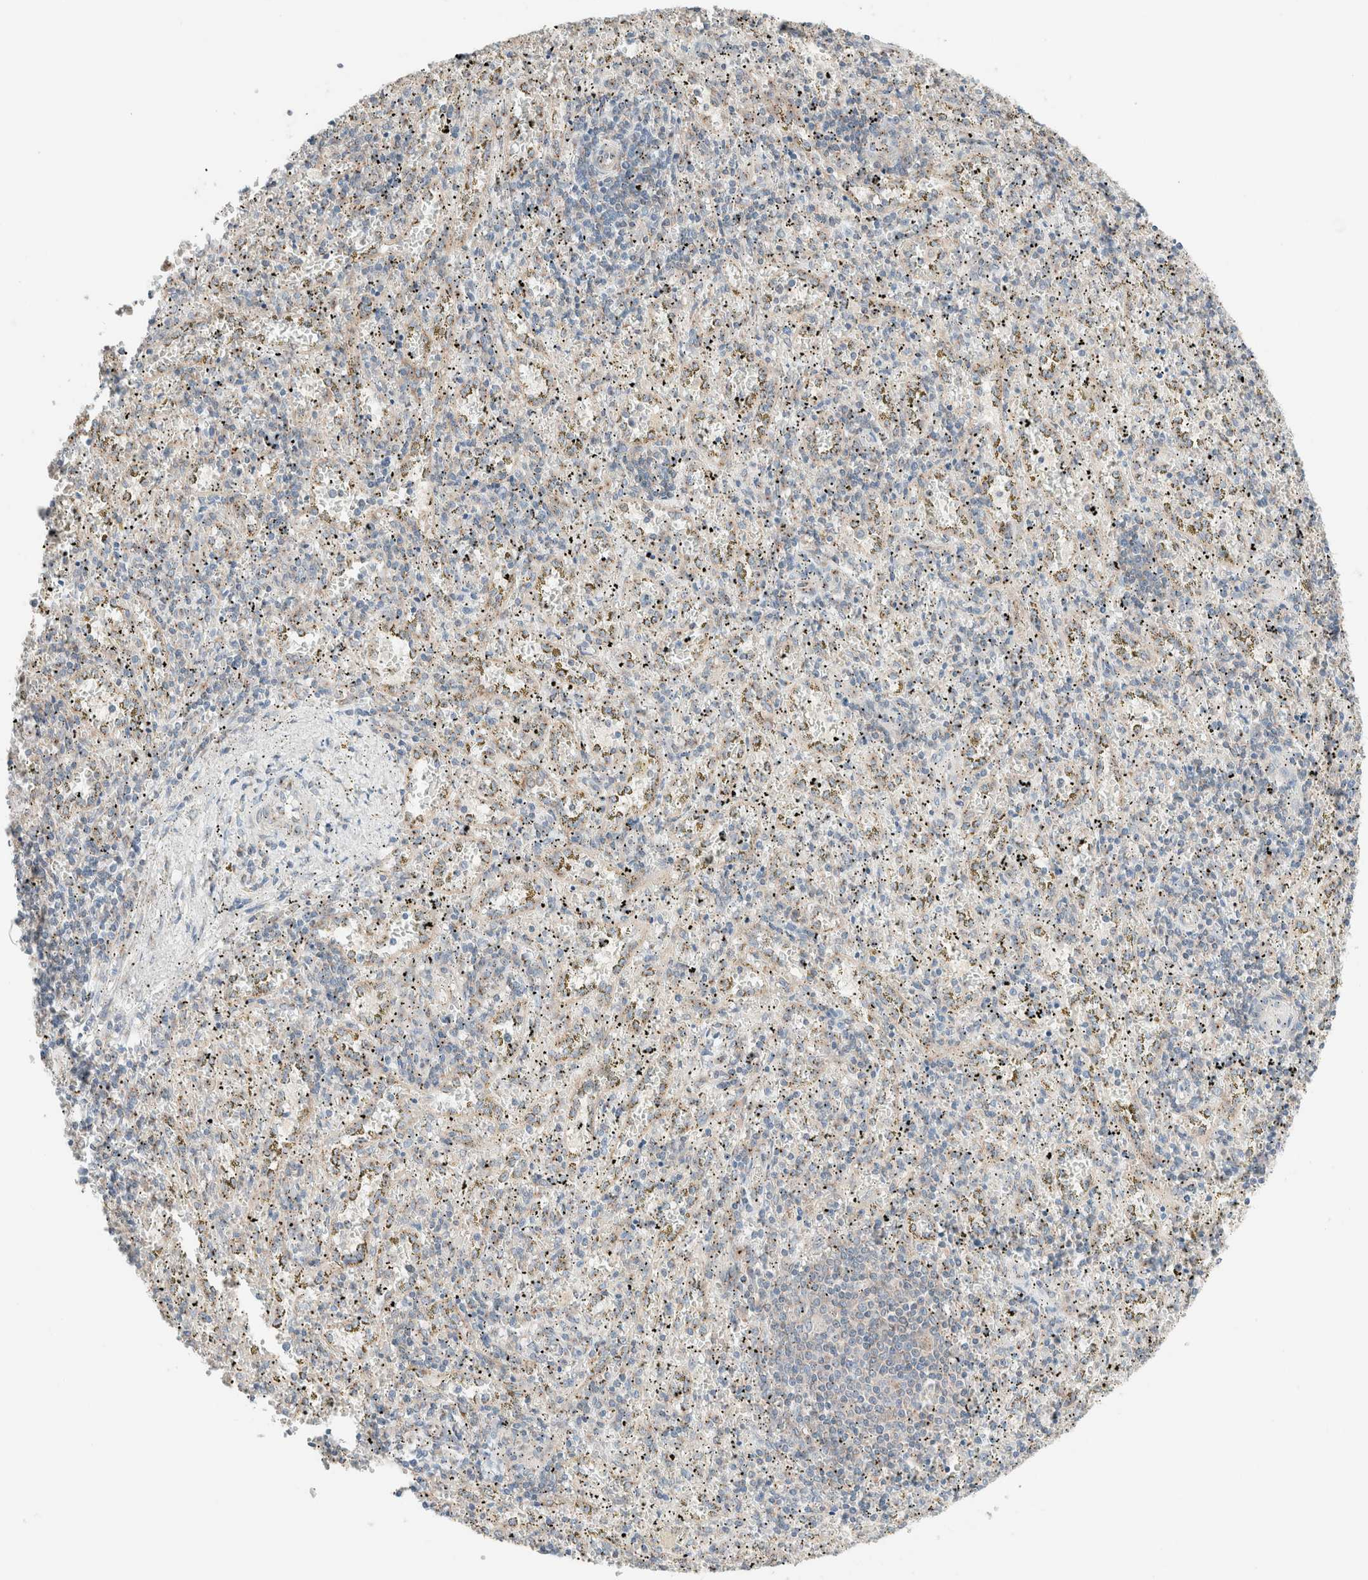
{"staining": {"intensity": "weak", "quantity": "<25%", "location": "cytoplasmic/membranous"}, "tissue": "spleen", "cell_type": "Cells in red pulp", "image_type": "normal", "snomed": [{"axis": "morphology", "description": "Normal tissue, NOS"}, {"axis": "topography", "description": "Spleen"}], "caption": "The immunohistochemistry image has no significant expression in cells in red pulp of spleen. (Brightfield microscopy of DAB (3,3'-diaminobenzidine) immunohistochemistry at high magnification).", "gene": "CASC3", "patient": {"sex": "male", "age": 11}}